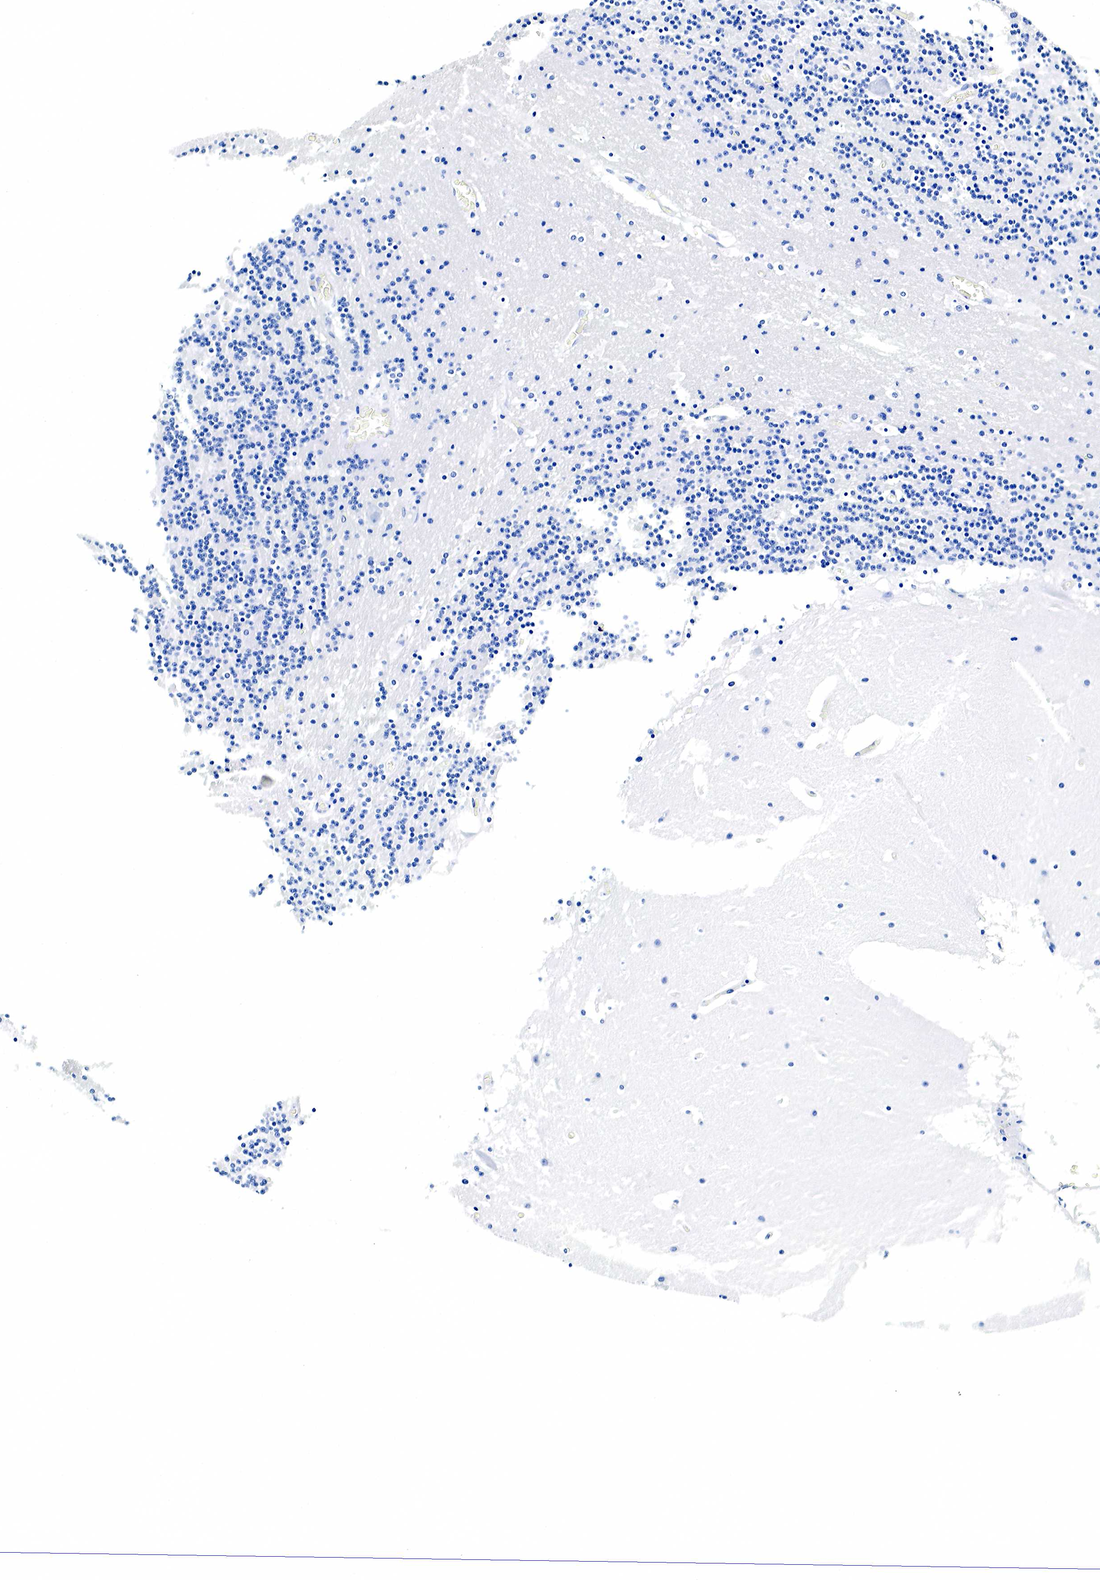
{"staining": {"intensity": "negative", "quantity": "none", "location": "none"}, "tissue": "cerebellum", "cell_type": "Cells in granular layer", "image_type": "normal", "snomed": [{"axis": "morphology", "description": "Normal tissue, NOS"}, {"axis": "topography", "description": "Cerebellum"}], "caption": "Cells in granular layer are negative for brown protein staining in benign cerebellum. (Stains: DAB immunohistochemistry with hematoxylin counter stain, Microscopy: brightfield microscopy at high magnification).", "gene": "GCG", "patient": {"sex": "male", "age": 45}}